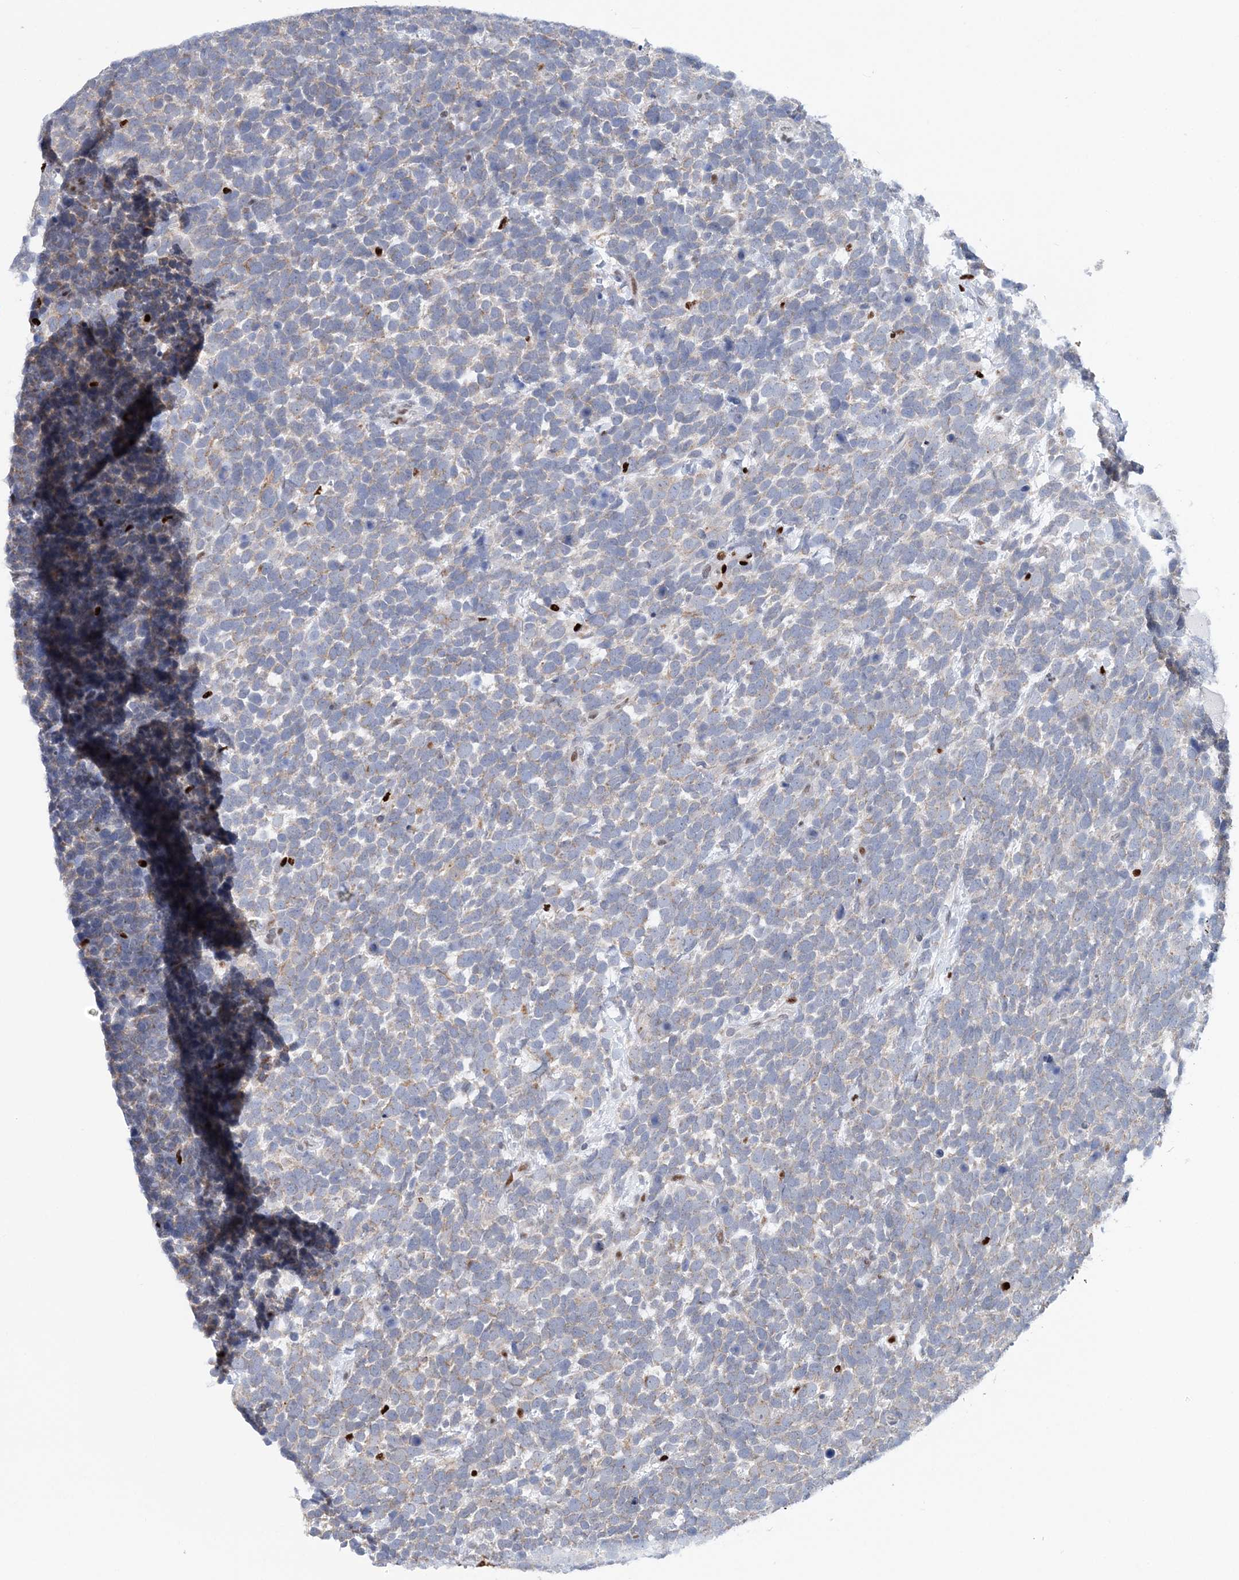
{"staining": {"intensity": "weak", "quantity": "<25%", "location": "cytoplasmic/membranous"}, "tissue": "urothelial cancer", "cell_type": "Tumor cells", "image_type": "cancer", "snomed": [{"axis": "morphology", "description": "Urothelial carcinoma, High grade"}, {"axis": "topography", "description": "Urinary bladder"}], "caption": "This is an immunohistochemistry micrograph of high-grade urothelial carcinoma. There is no expression in tumor cells.", "gene": "NIT2", "patient": {"sex": "female", "age": 82}}